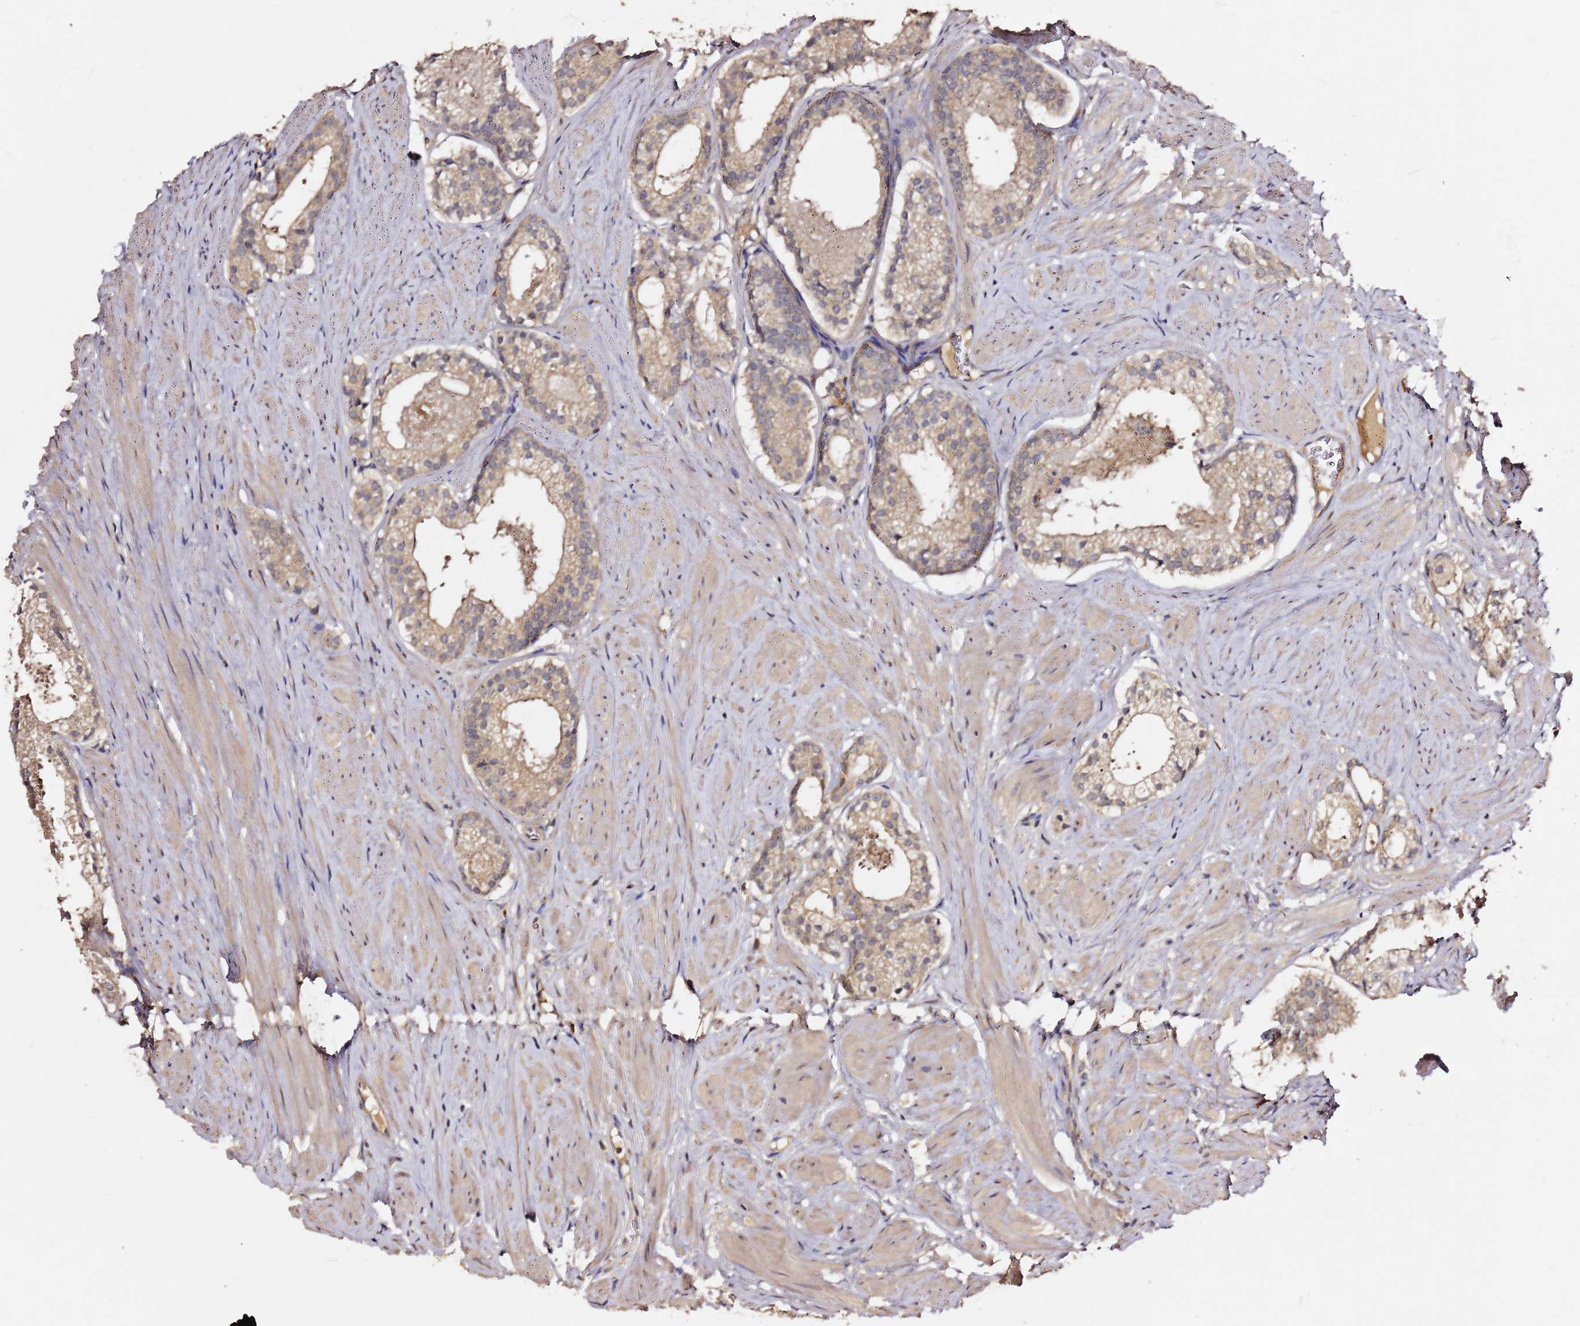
{"staining": {"intensity": "weak", "quantity": ">75%", "location": "cytoplasmic/membranous"}, "tissue": "prostate cancer", "cell_type": "Tumor cells", "image_type": "cancer", "snomed": [{"axis": "morphology", "description": "Adenocarcinoma, Low grade"}, {"axis": "topography", "description": "Prostate"}], "caption": "Immunohistochemical staining of human prostate adenocarcinoma (low-grade) shows weak cytoplasmic/membranous protein expression in about >75% of tumor cells.", "gene": "C6orf136", "patient": {"sex": "male", "age": 57}}